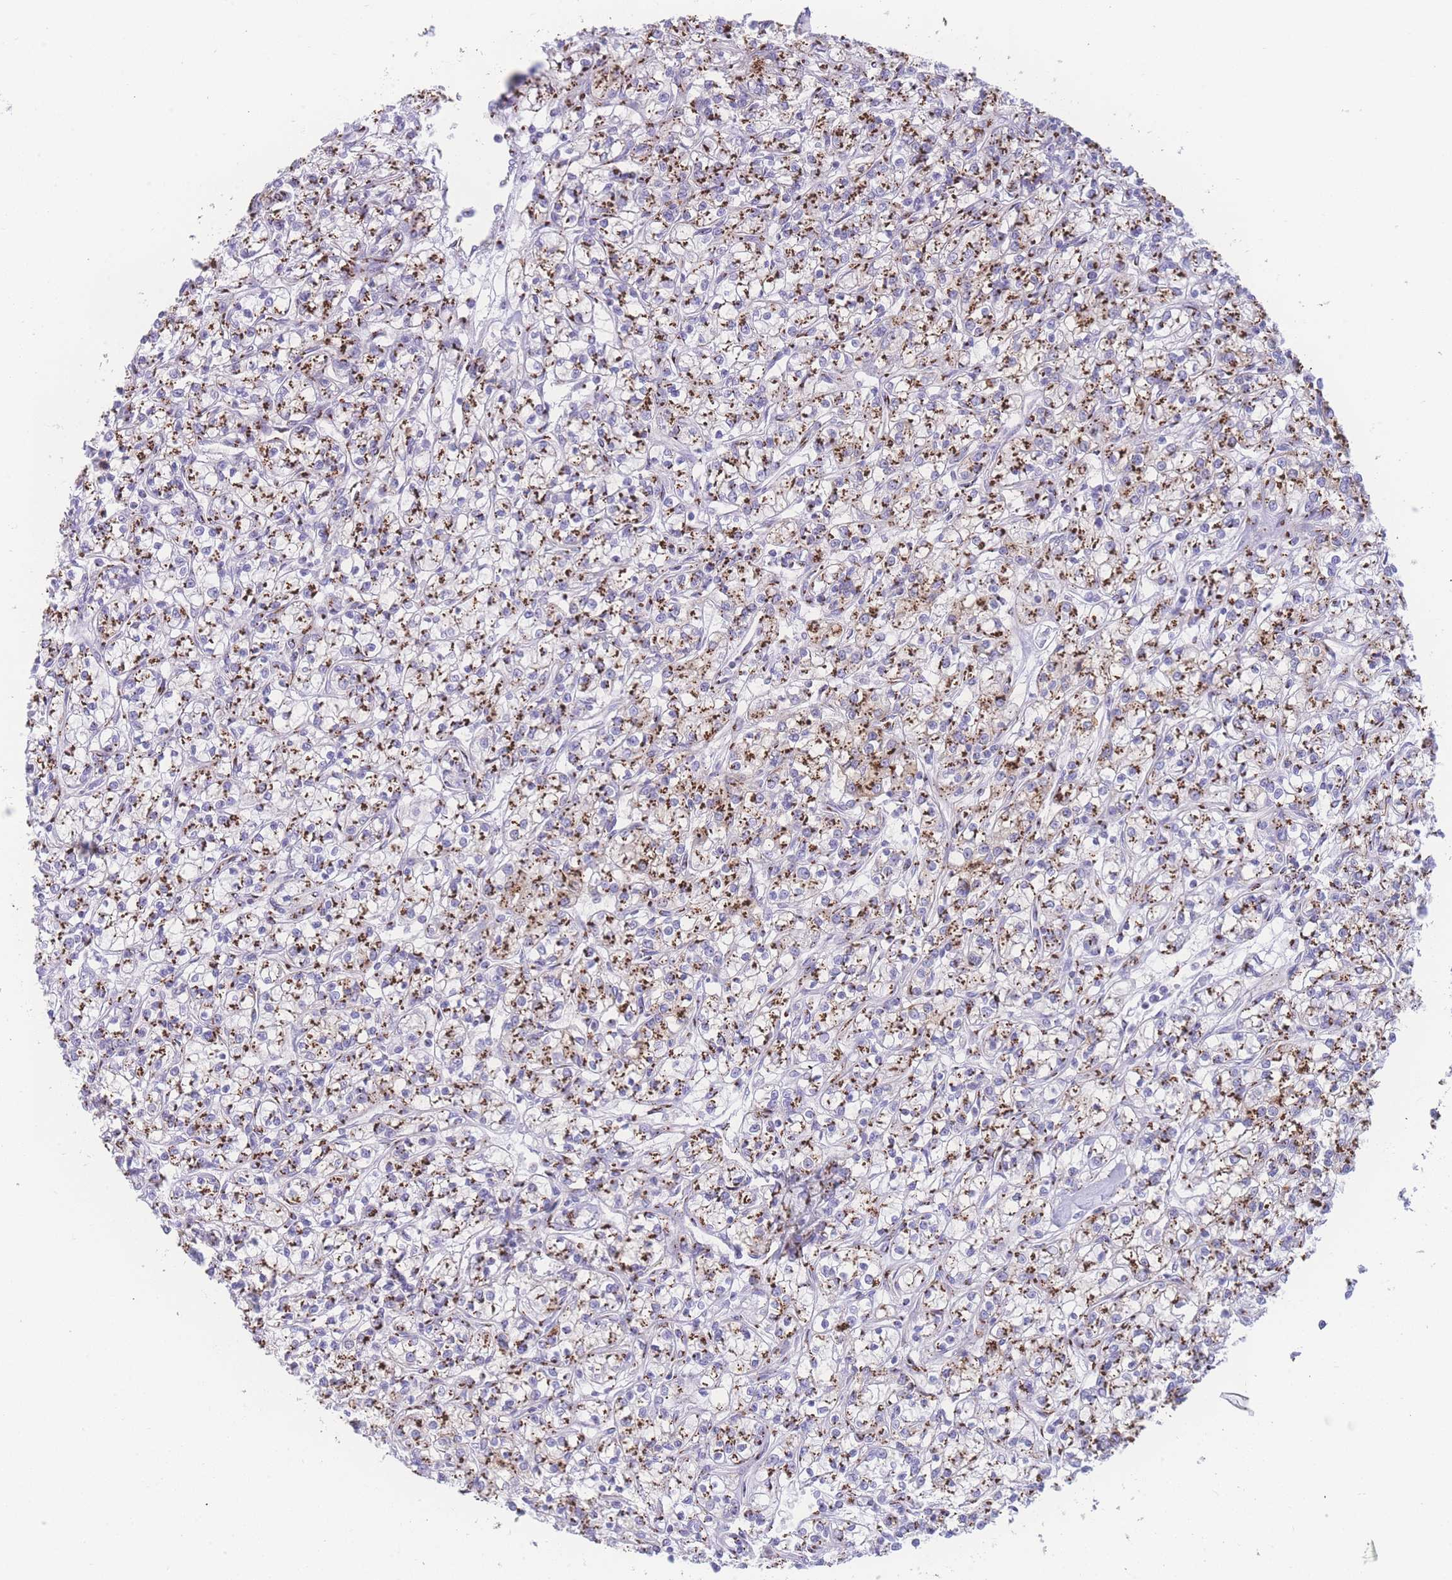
{"staining": {"intensity": "strong", "quantity": ">75%", "location": "cytoplasmic/membranous"}, "tissue": "renal cancer", "cell_type": "Tumor cells", "image_type": "cancer", "snomed": [{"axis": "morphology", "description": "Adenocarcinoma, NOS"}, {"axis": "topography", "description": "Kidney"}], "caption": "Renal adenocarcinoma tissue reveals strong cytoplasmic/membranous staining in about >75% of tumor cells Using DAB (brown) and hematoxylin (blue) stains, captured at high magnification using brightfield microscopy.", "gene": "GOLM2", "patient": {"sex": "female", "age": 59}}